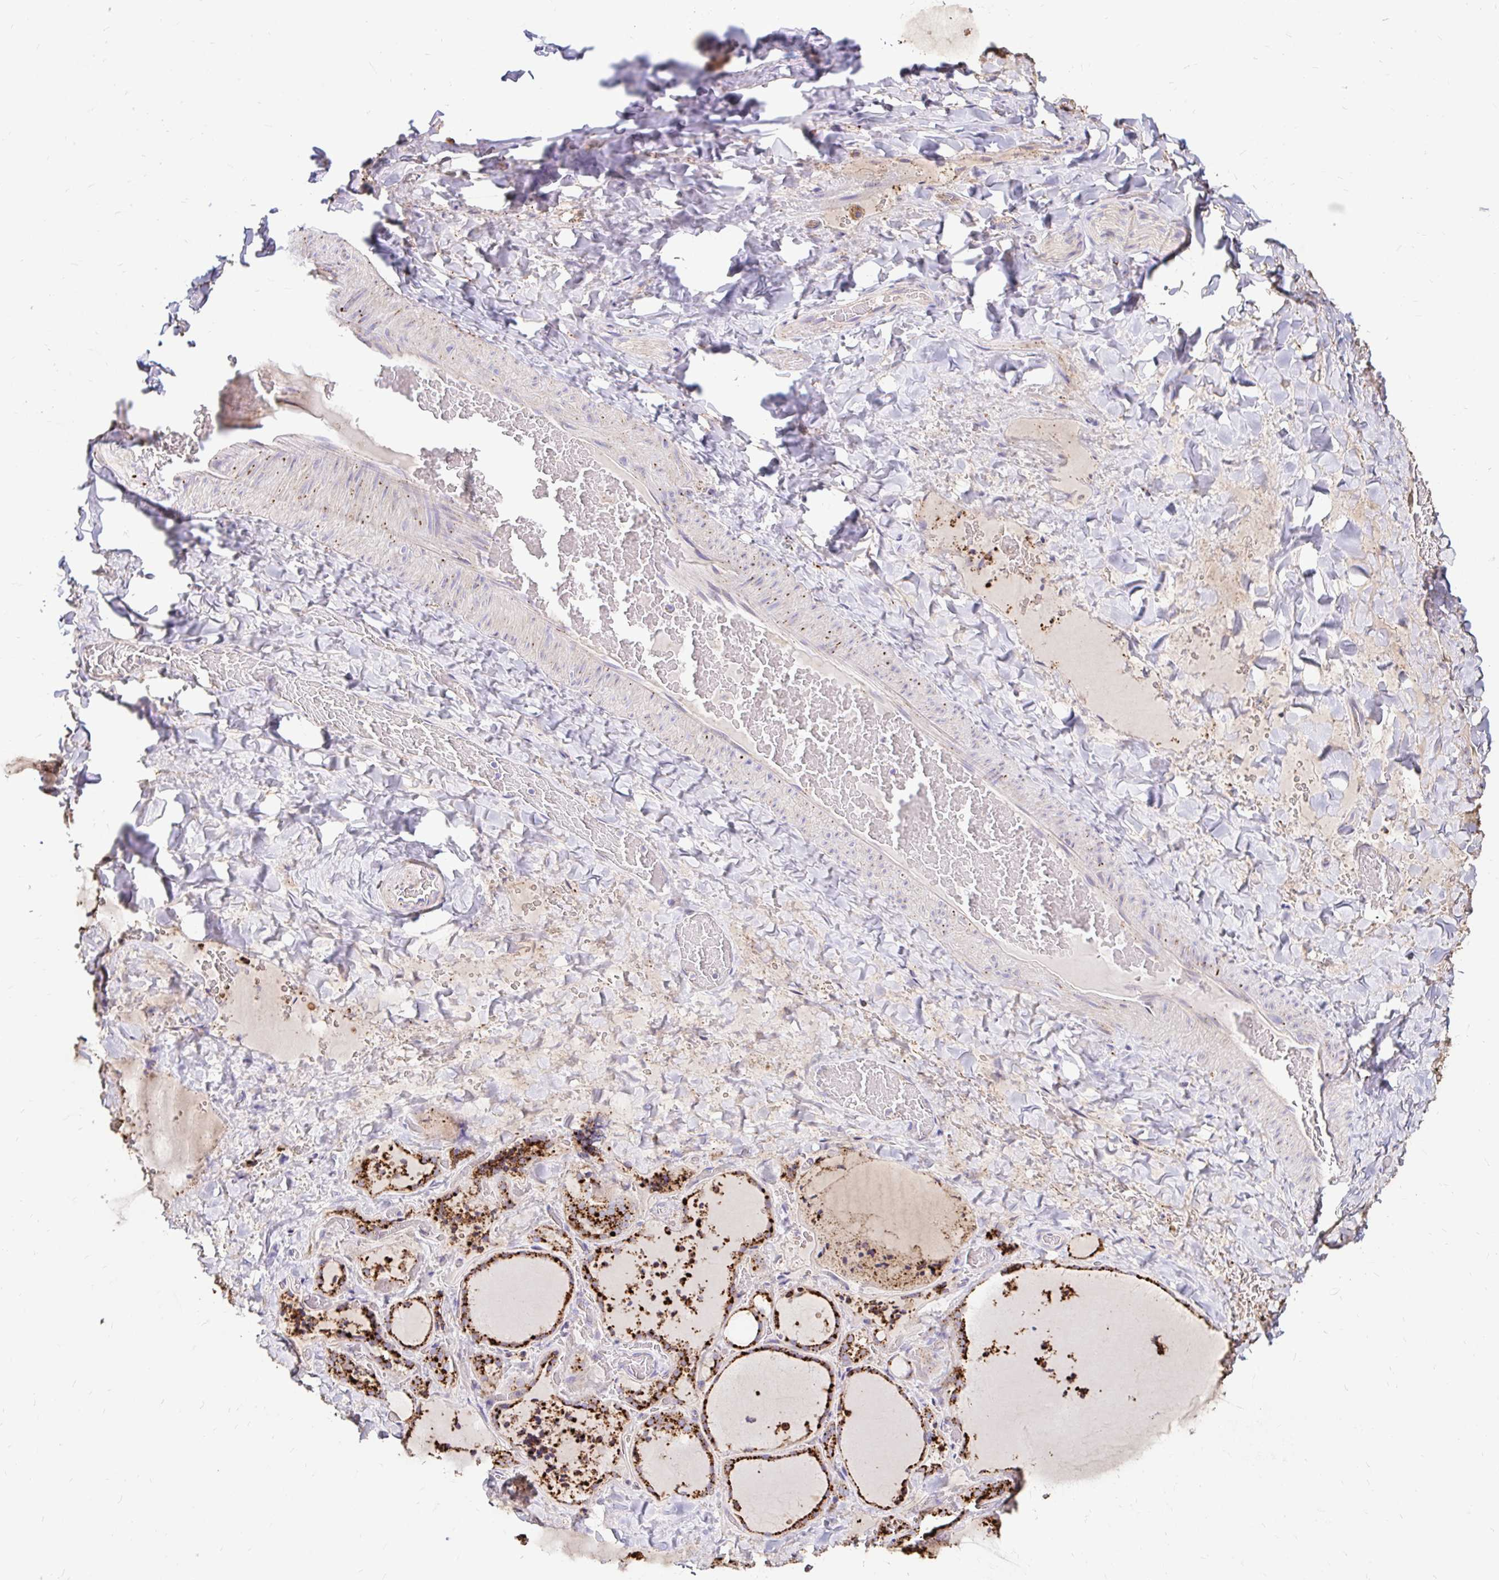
{"staining": {"intensity": "strong", "quantity": ">75%", "location": "cytoplasmic/membranous"}, "tissue": "thyroid gland", "cell_type": "Glandular cells", "image_type": "normal", "snomed": [{"axis": "morphology", "description": "Normal tissue, NOS"}, {"axis": "topography", "description": "Thyroid gland"}], "caption": "Normal thyroid gland shows strong cytoplasmic/membranous expression in about >75% of glandular cells The staining is performed using DAB brown chromogen to label protein expression. The nuclei are counter-stained blue using hematoxylin..", "gene": "FUCA1", "patient": {"sex": "female", "age": 36}}